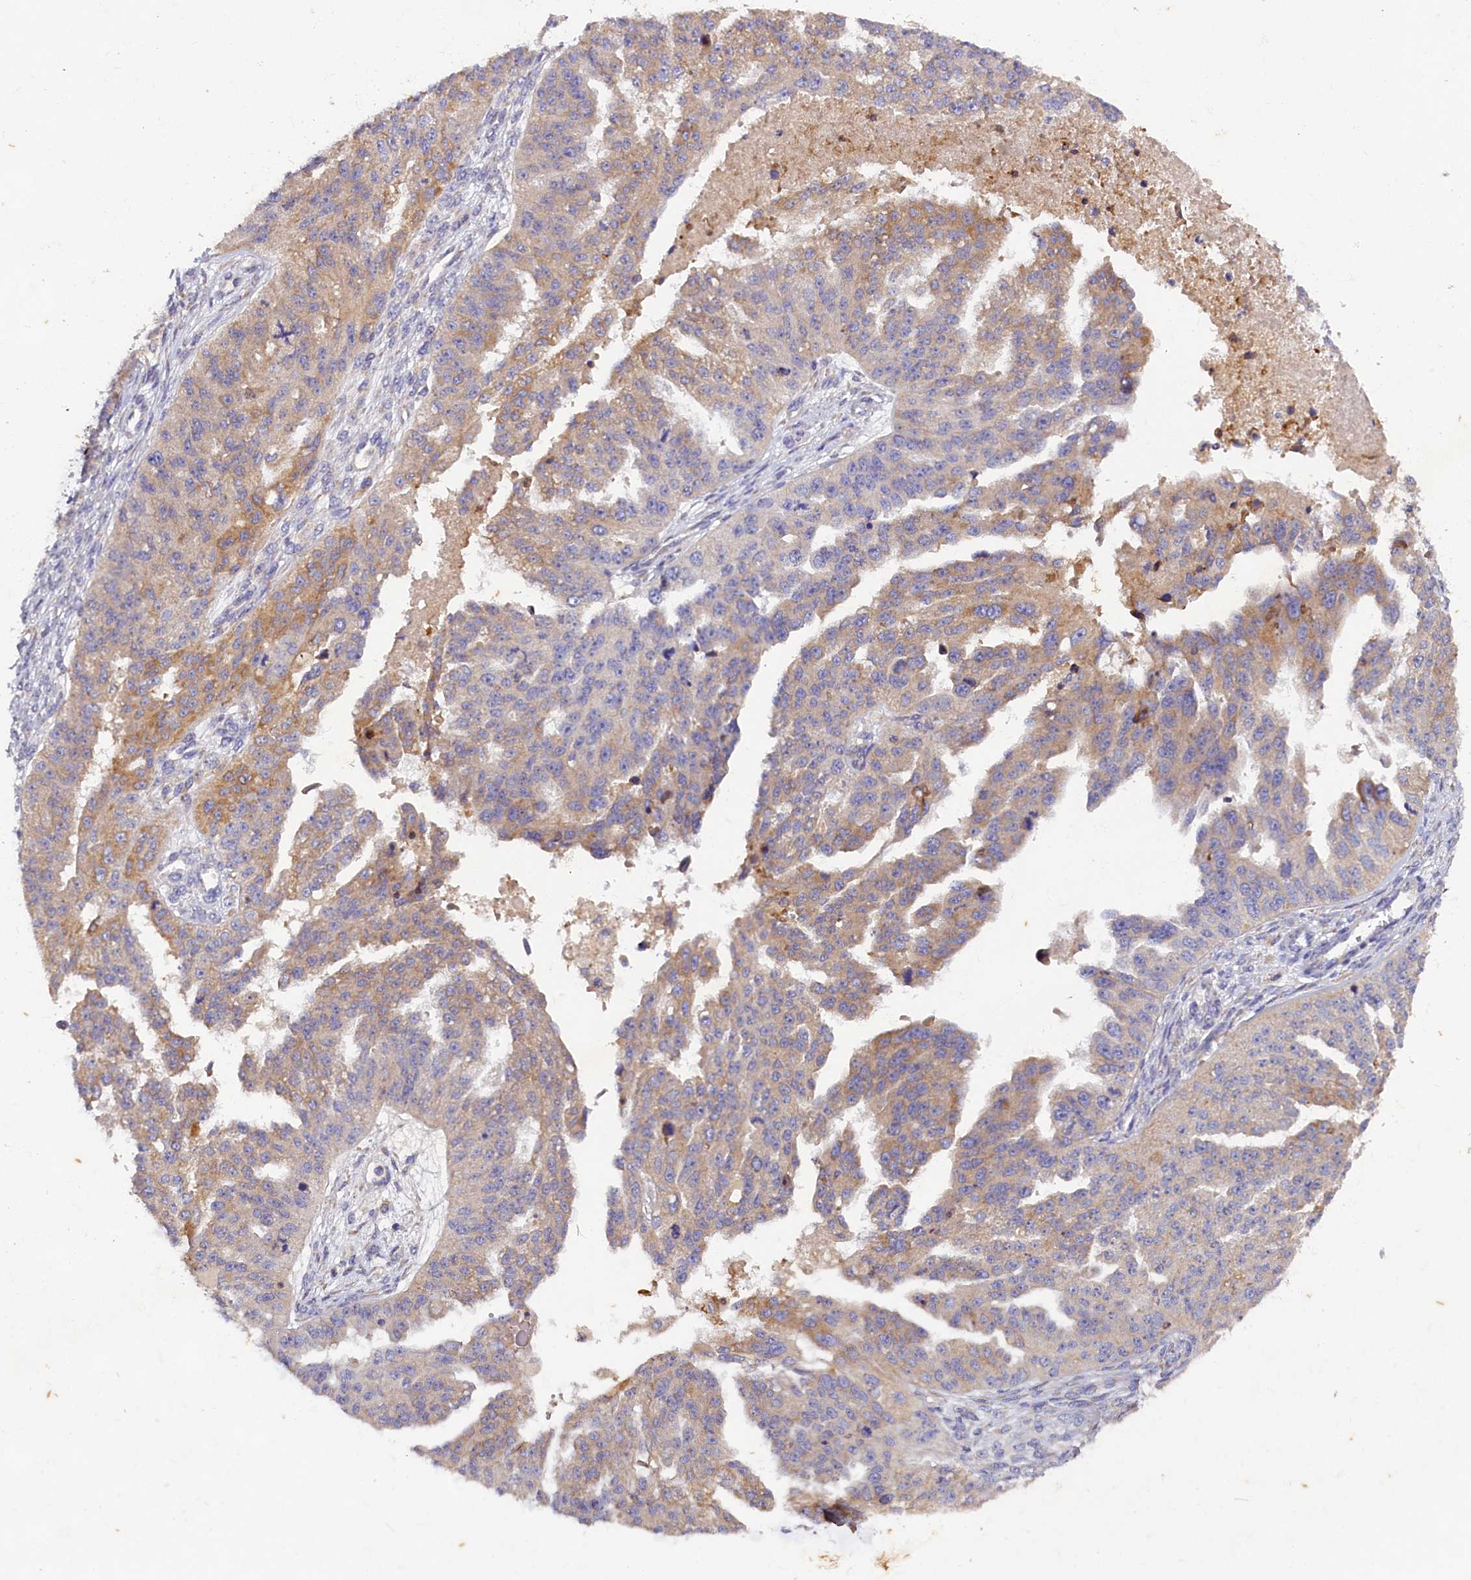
{"staining": {"intensity": "moderate", "quantity": "<25%", "location": "cytoplasmic/membranous"}, "tissue": "ovarian cancer", "cell_type": "Tumor cells", "image_type": "cancer", "snomed": [{"axis": "morphology", "description": "Cystadenocarcinoma, serous, NOS"}, {"axis": "topography", "description": "Ovary"}], "caption": "Protein expression analysis of serous cystadenocarcinoma (ovarian) exhibits moderate cytoplasmic/membranous expression in approximately <25% of tumor cells.", "gene": "ST7L", "patient": {"sex": "female", "age": 58}}